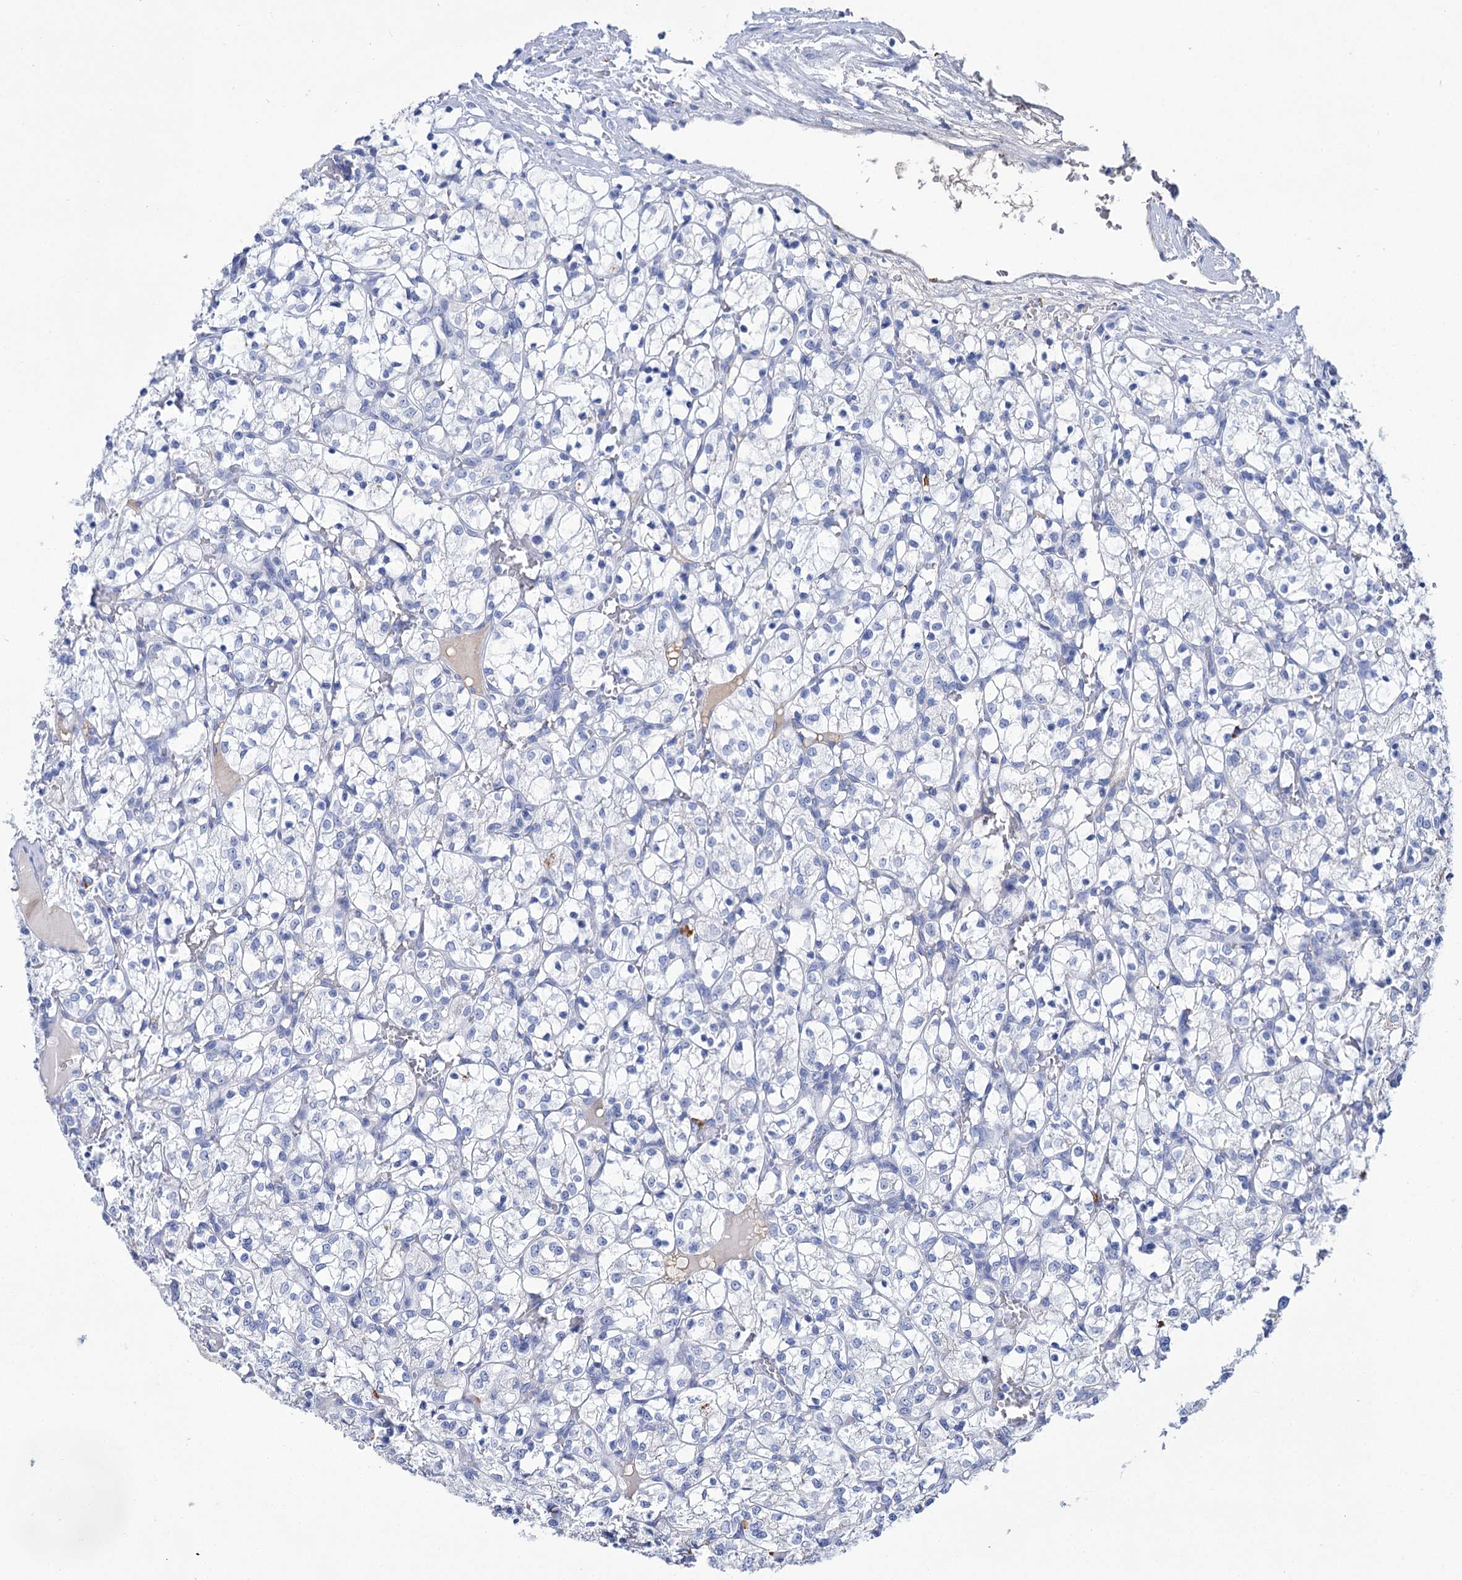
{"staining": {"intensity": "negative", "quantity": "none", "location": "none"}, "tissue": "renal cancer", "cell_type": "Tumor cells", "image_type": "cancer", "snomed": [{"axis": "morphology", "description": "Adenocarcinoma, NOS"}, {"axis": "topography", "description": "Kidney"}], "caption": "The immunohistochemistry (IHC) image has no significant positivity in tumor cells of renal adenocarcinoma tissue. (Brightfield microscopy of DAB immunohistochemistry at high magnification).", "gene": "FBXW12", "patient": {"sex": "female", "age": 69}}